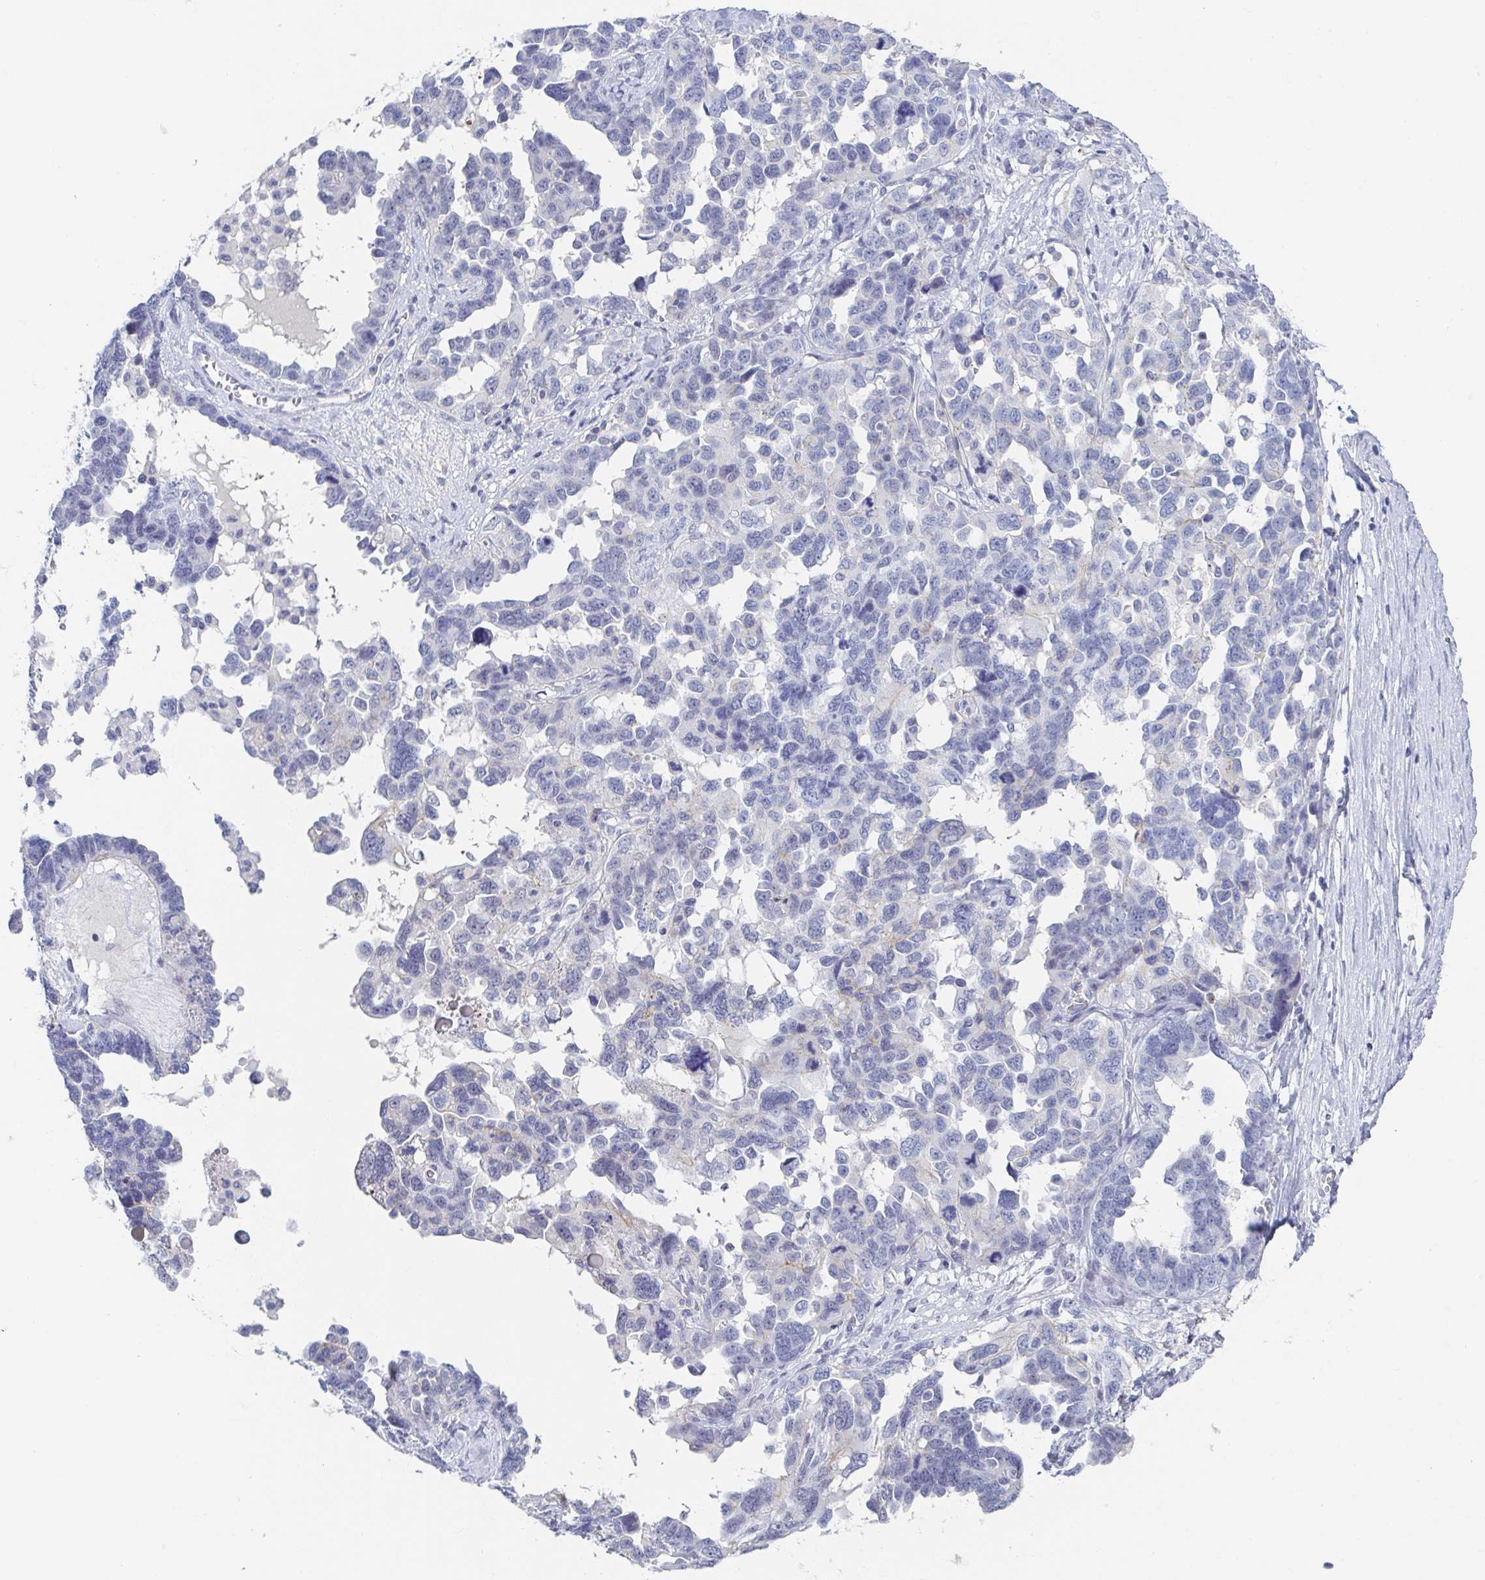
{"staining": {"intensity": "negative", "quantity": "none", "location": "none"}, "tissue": "ovarian cancer", "cell_type": "Tumor cells", "image_type": "cancer", "snomed": [{"axis": "morphology", "description": "Cystadenocarcinoma, serous, NOS"}, {"axis": "topography", "description": "Ovary"}], "caption": "Tumor cells are negative for protein expression in human serous cystadenocarcinoma (ovarian).", "gene": "RHOV", "patient": {"sex": "female", "age": 69}}